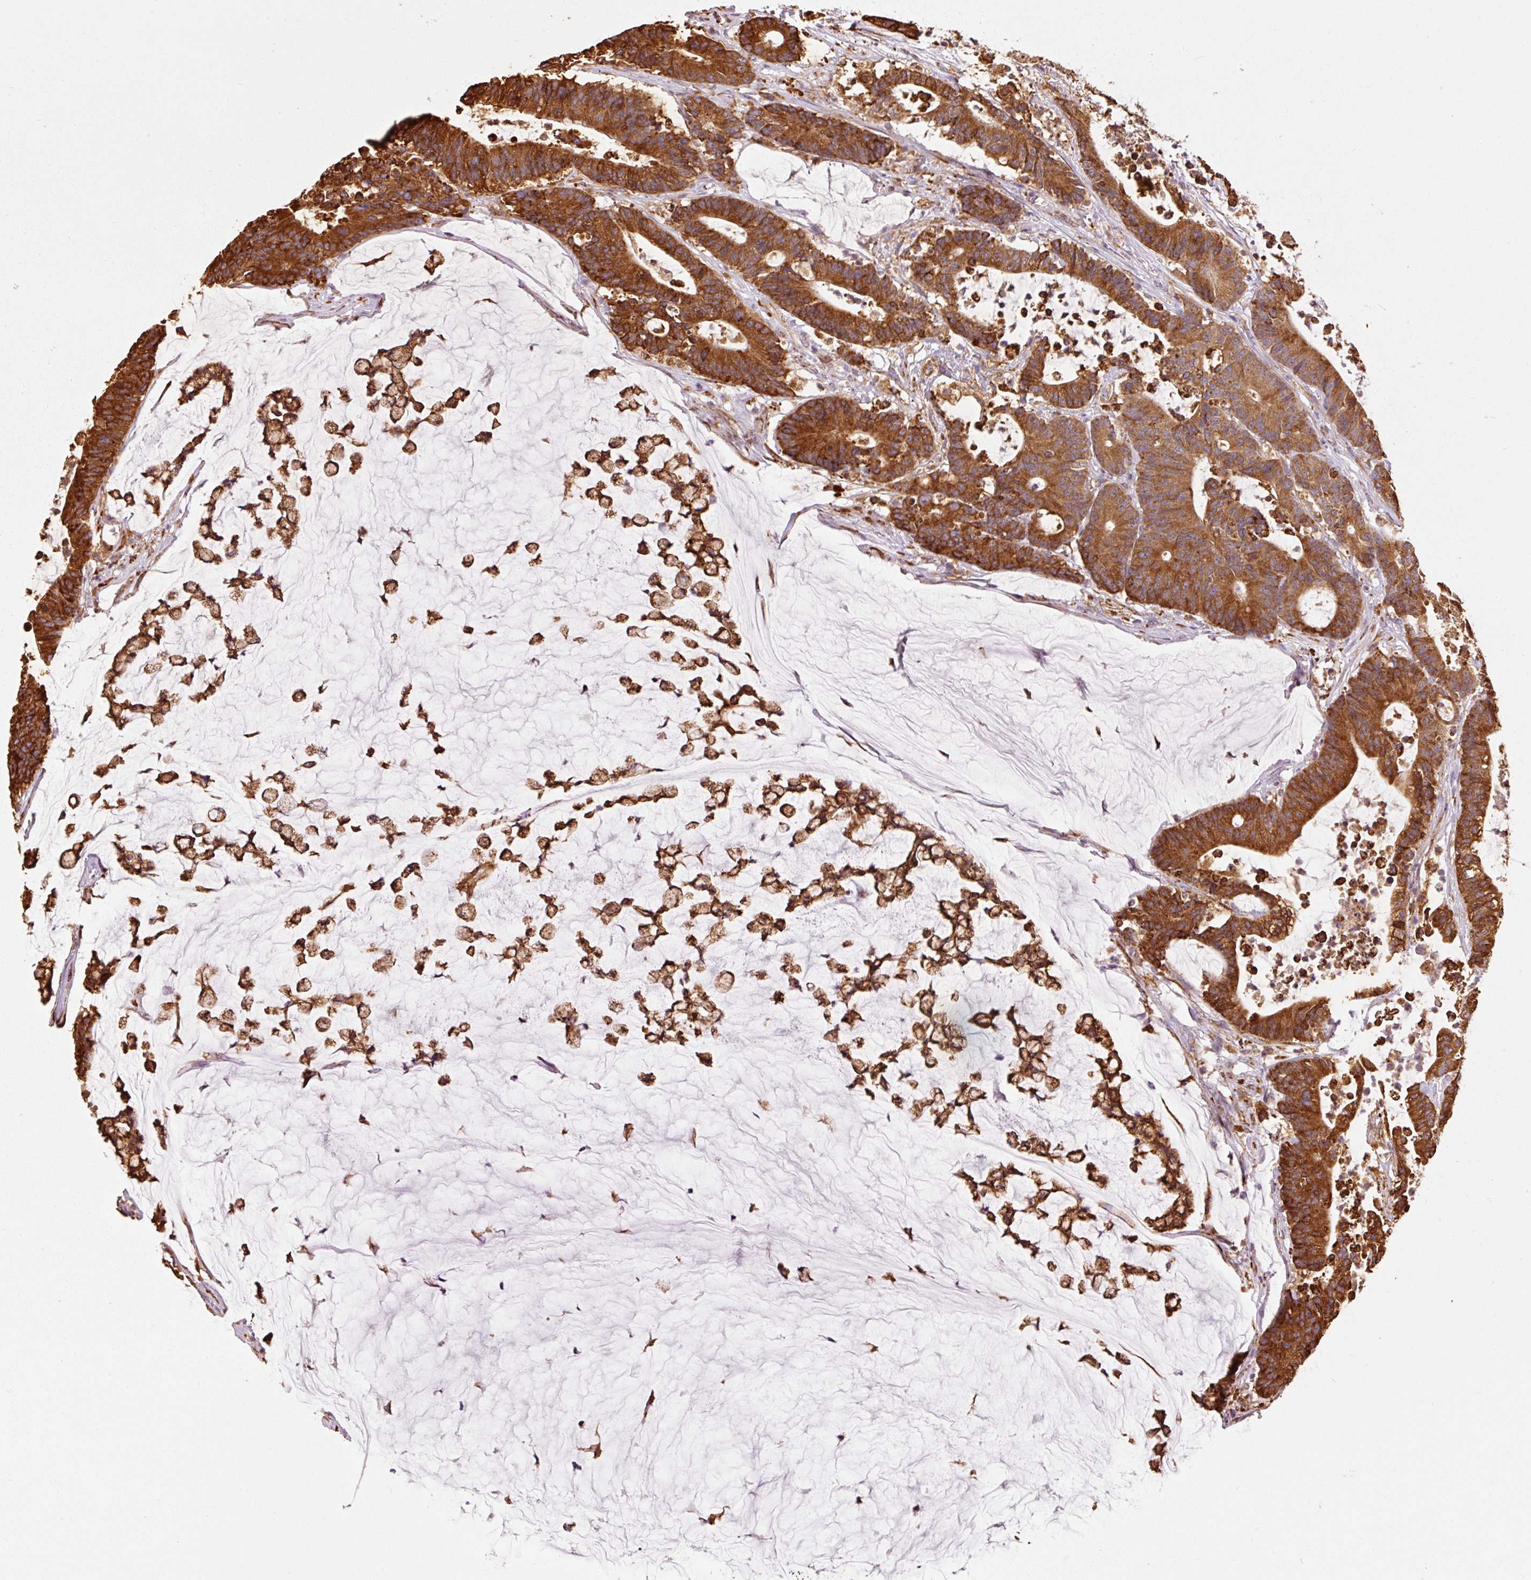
{"staining": {"intensity": "strong", "quantity": ">75%", "location": "cytoplasmic/membranous"}, "tissue": "colorectal cancer", "cell_type": "Tumor cells", "image_type": "cancer", "snomed": [{"axis": "morphology", "description": "Adenocarcinoma, NOS"}, {"axis": "topography", "description": "Colon"}], "caption": "Protein staining shows strong cytoplasmic/membranous expression in about >75% of tumor cells in adenocarcinoma (colorectal).", "gene": "KLC1", "patient": {"sex": "female", "age": 84}}